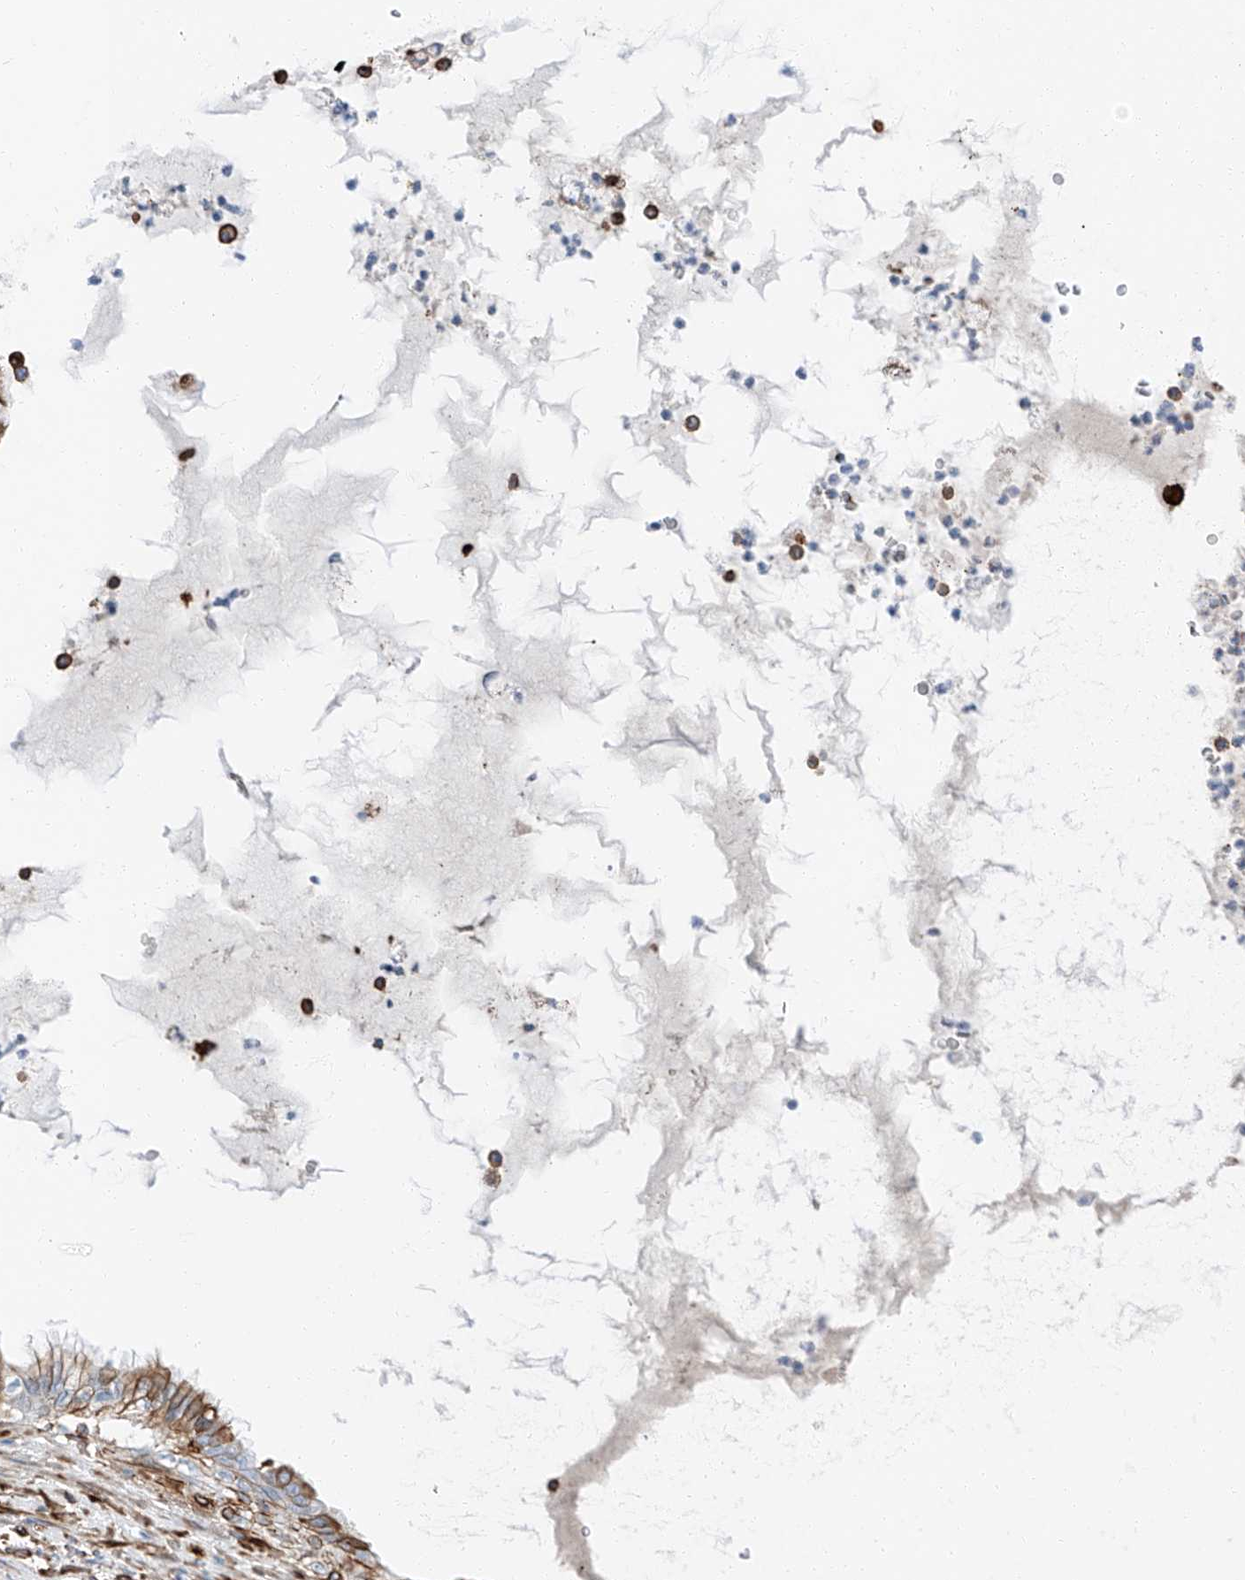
{"staining": {"intensity": "moderate", "quantity": "25%-75%", "location": "cytoplasmic/membranous"}, "tissue": "lung cancer", "cell_type": "Tumor cells", "image_type": "cancer", "snomed": [{"axis": "morphology", "description": "Adenocarcinoma, NOS"}, {"axis": "topography", "description": "Lung"}], "caption": "A brown stain highlights moderate cytoplasmic/membranous staining of a protein in human lung cancer (adenocarcinoma) tumor cells.", "gene": "ZNF804A", "patient": {"sex": "female", "age": 70}}